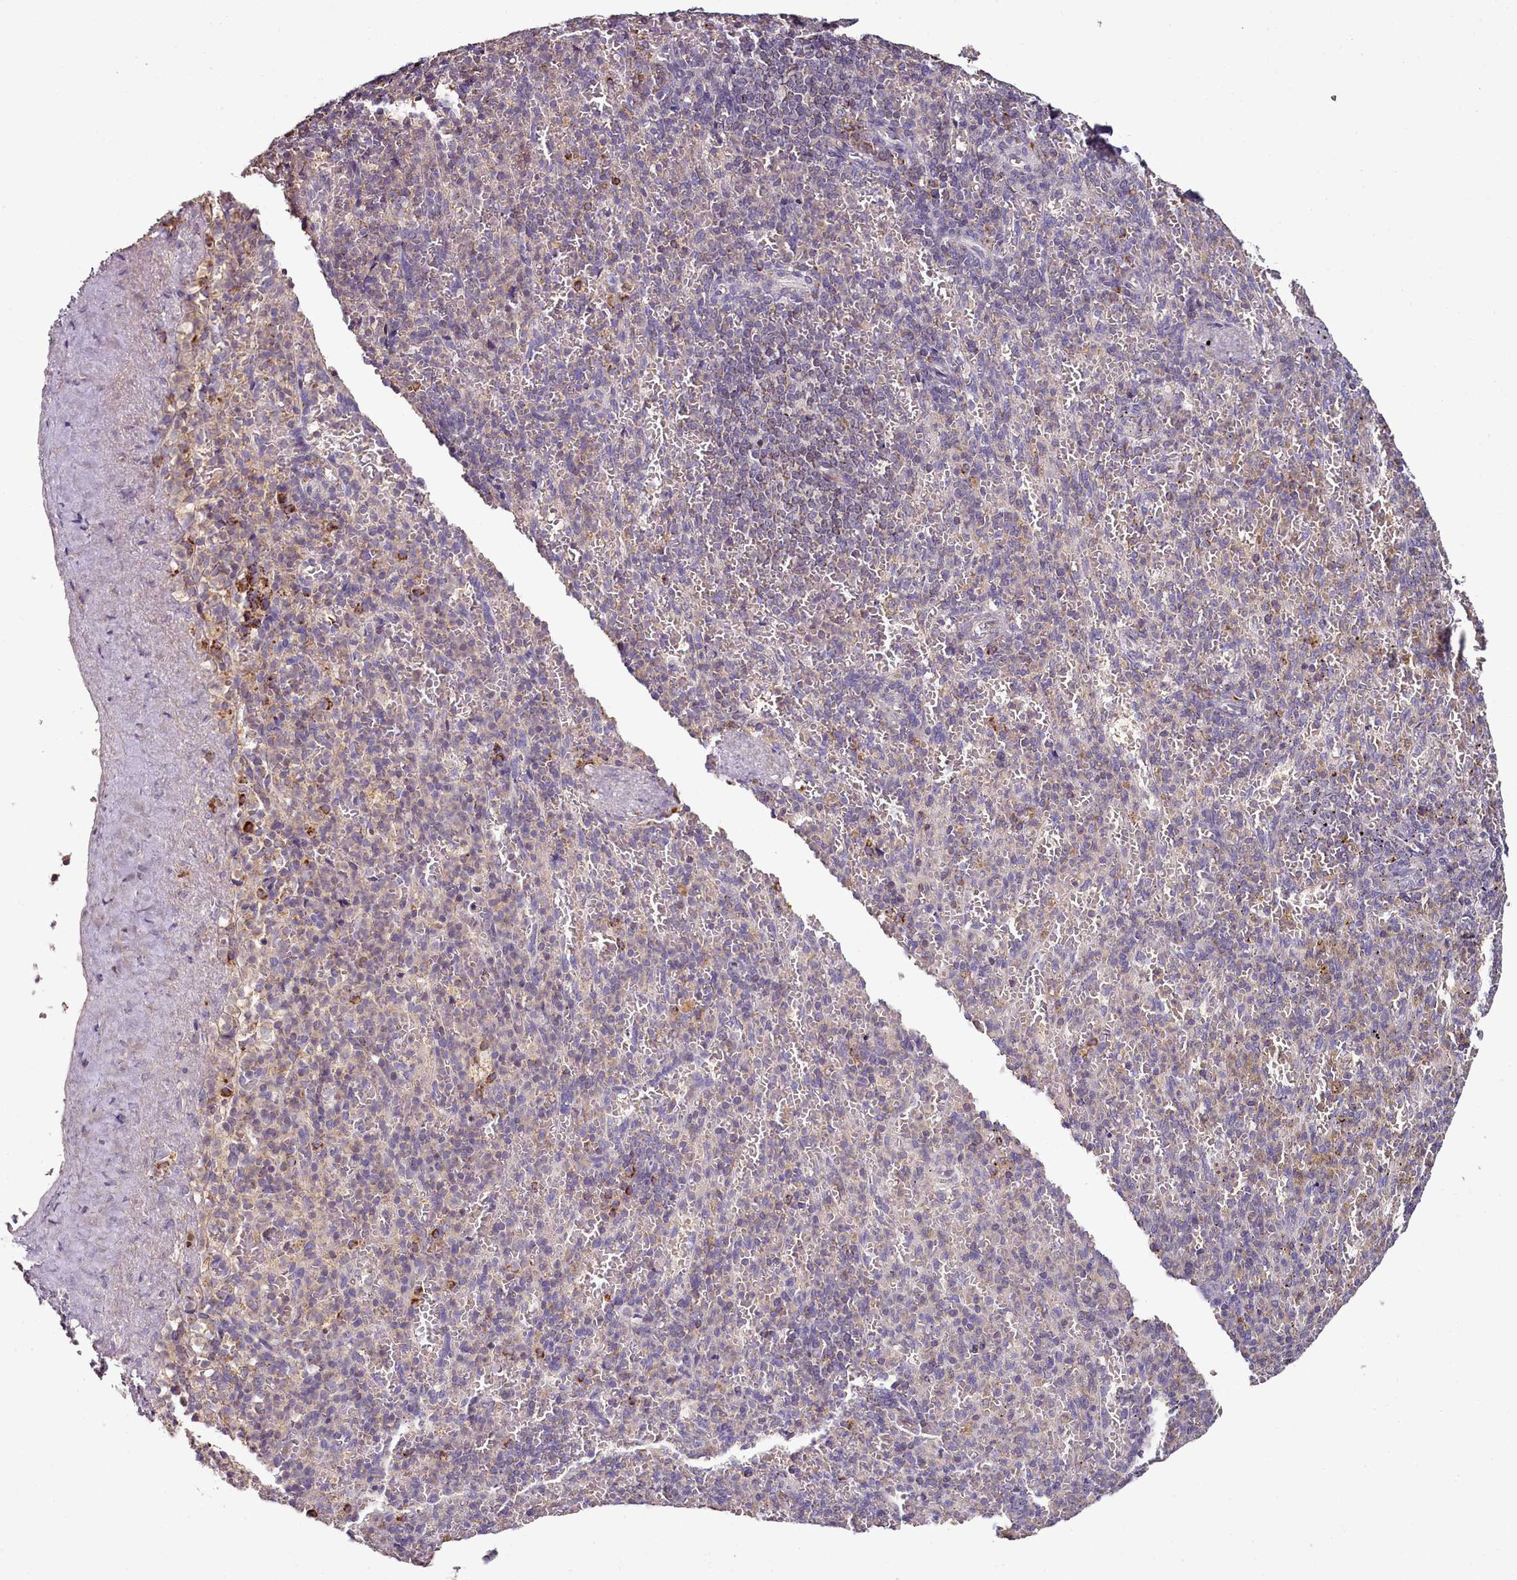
{"staining": {"intensity": "negative", "quantity": "none", "location": "none"}, "tissue": "spleen", "cell_type": "Cells in red pulp", "image_type": "normal", "snomed": [{"axis": "morphology", "description": "Normal tissue, NOS"}, {"axis": "topography", "description": "Spleen"}], "caption": "An image of spleen stained for a protein shows no brown staining in cells in red pulp. (Brightfield microscopy of DAB immunohistochemistry (IHC) at high magnification).", "gene": "ACSS1", "patient": {"sex": "female", "age": 74}}